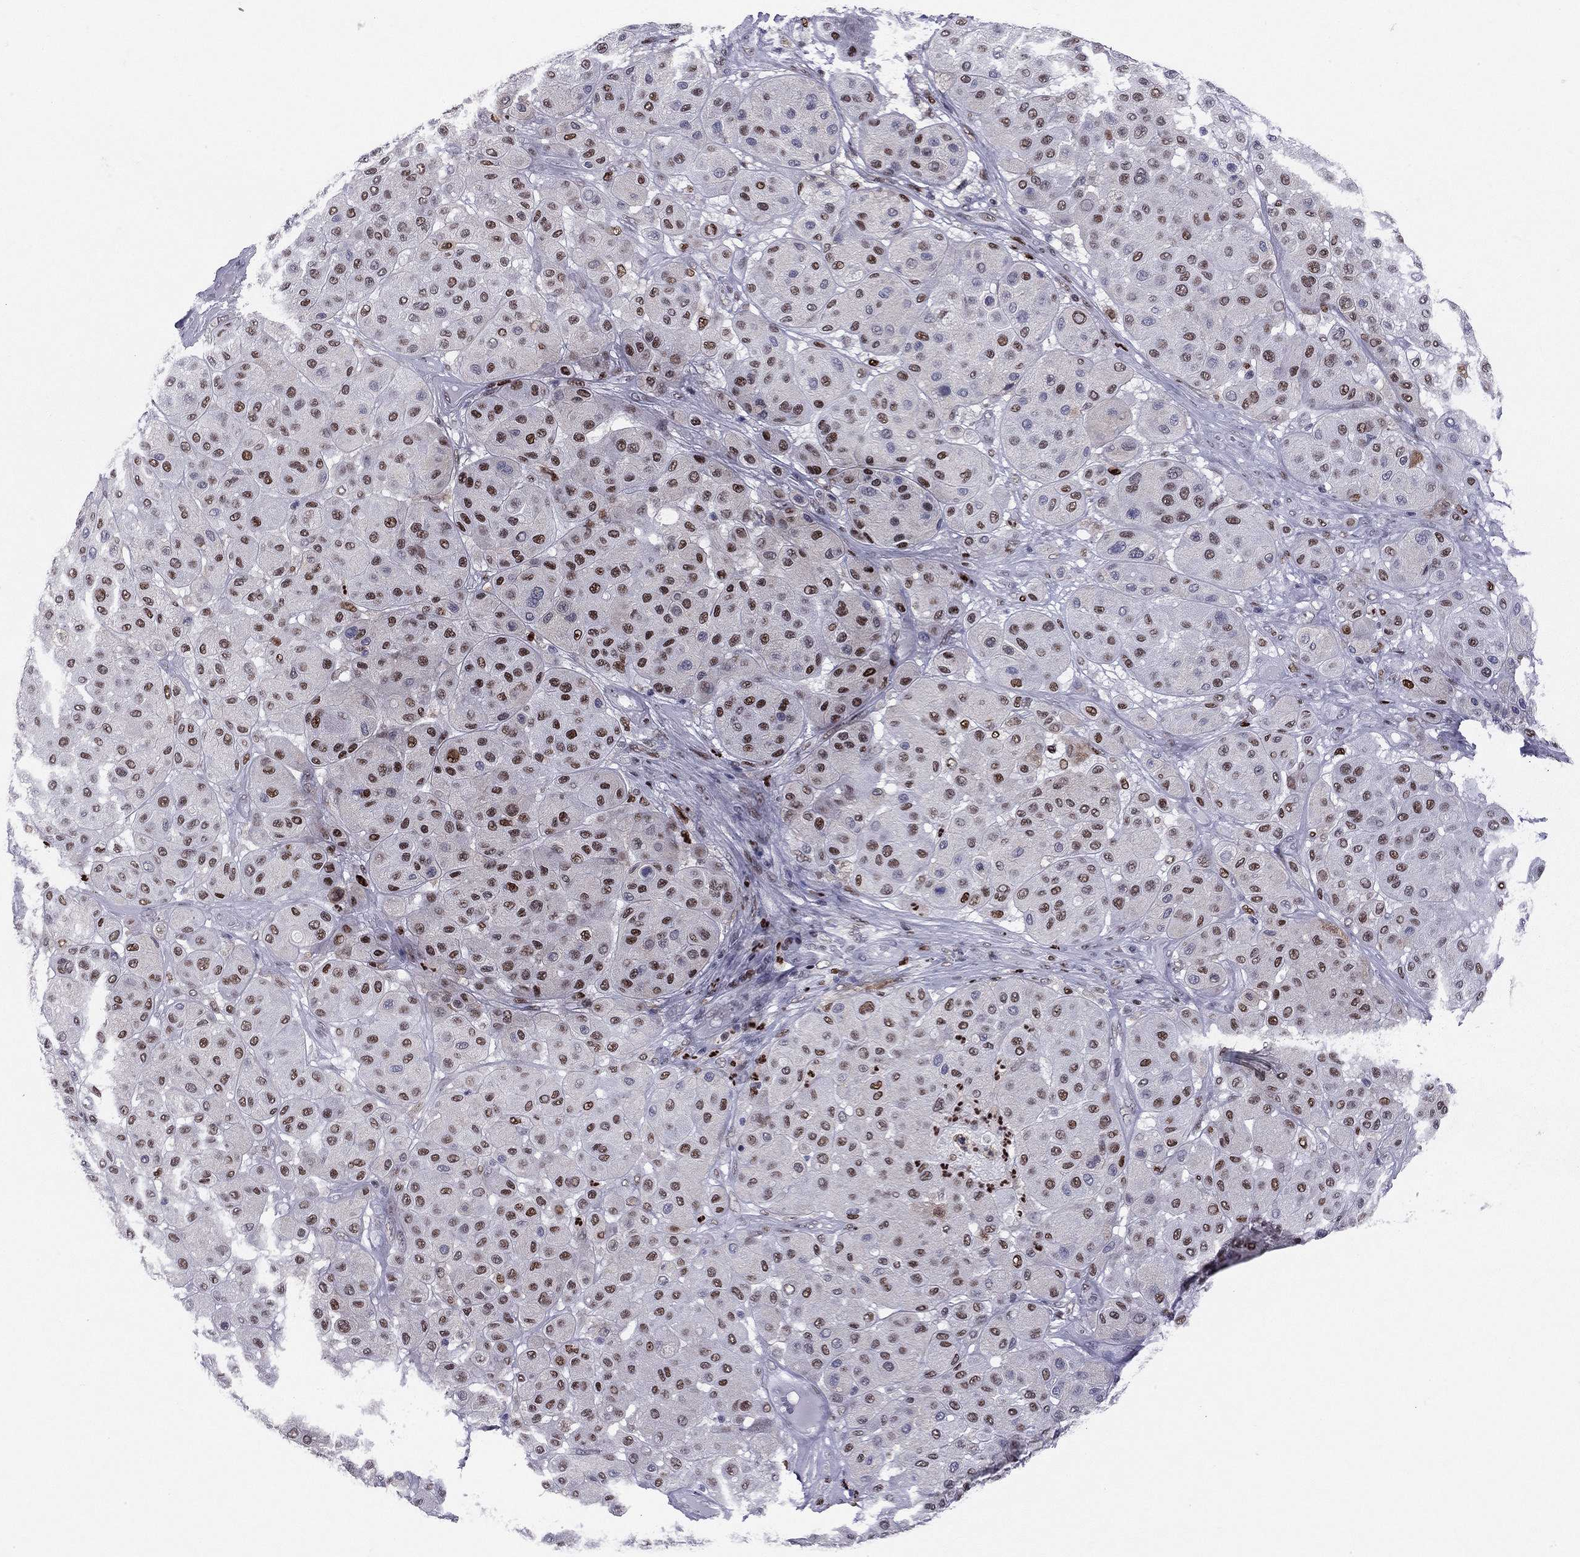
{"staining": {"intensity": "strong", "quantity": "25%-75%", "location": "nuclear"}, "tissue": "melanoma", "cell_type": "Tumor cells", "image_type": "cancer", "snomed": [{"axis": "morphology", "description": "Malignant melanoma, Metastatic site"}, {"axis": "topography", "description": "Smooth muscle"}], "caption": "Malignant melanoma (metastatic site) stained with DAB IHC displays high levels of strong nuclear positivity in about 25%-75% of tumor cells. The protein is shown in brown color, while the nuclei are stained blue.", "gene": "PCGF3", "patient": {"sex": "male", "age": 41}}